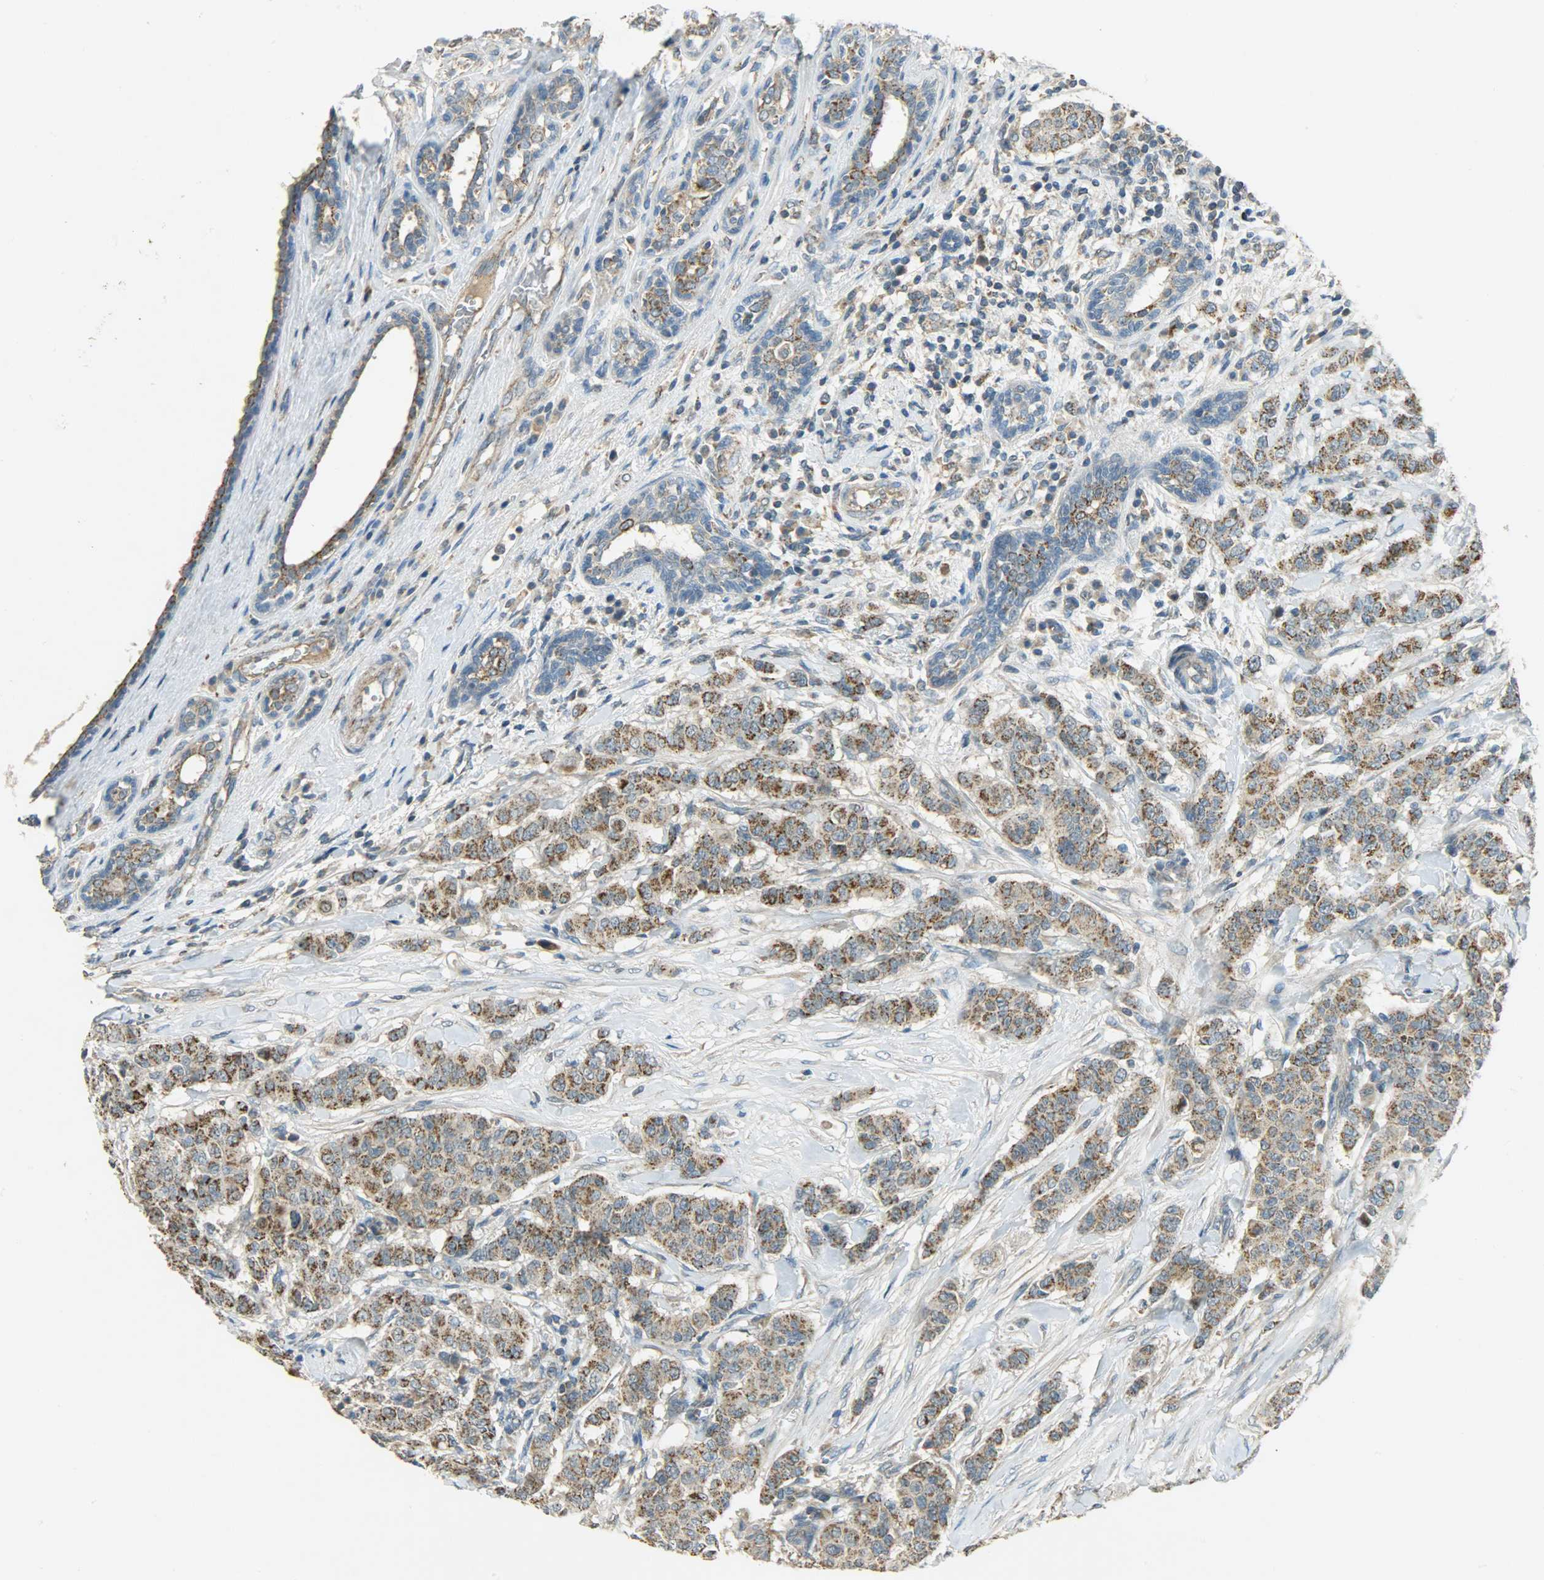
{"staining": {"intensity": "moderate", "quantity": ">75%", "location": "cytoplasmic/membranous"}, "tissue": "breast cancer", "cell_type": "Tumor cells", "image_type": "cancer", "snomed": [{"axis": "morphology", "description": "Duct carcinoma"}, {"axis": "topography", "description": "Breast"}], "caption": "Immunohistochemical staining of human breast cancer (invasive ductal carcinoma) displays medium levels of moderate cytoplasmic/membranous staining in about >75% of tumor cells.", "gene": "HDHD5", "patient": {"sex": "female", "age": 40}}